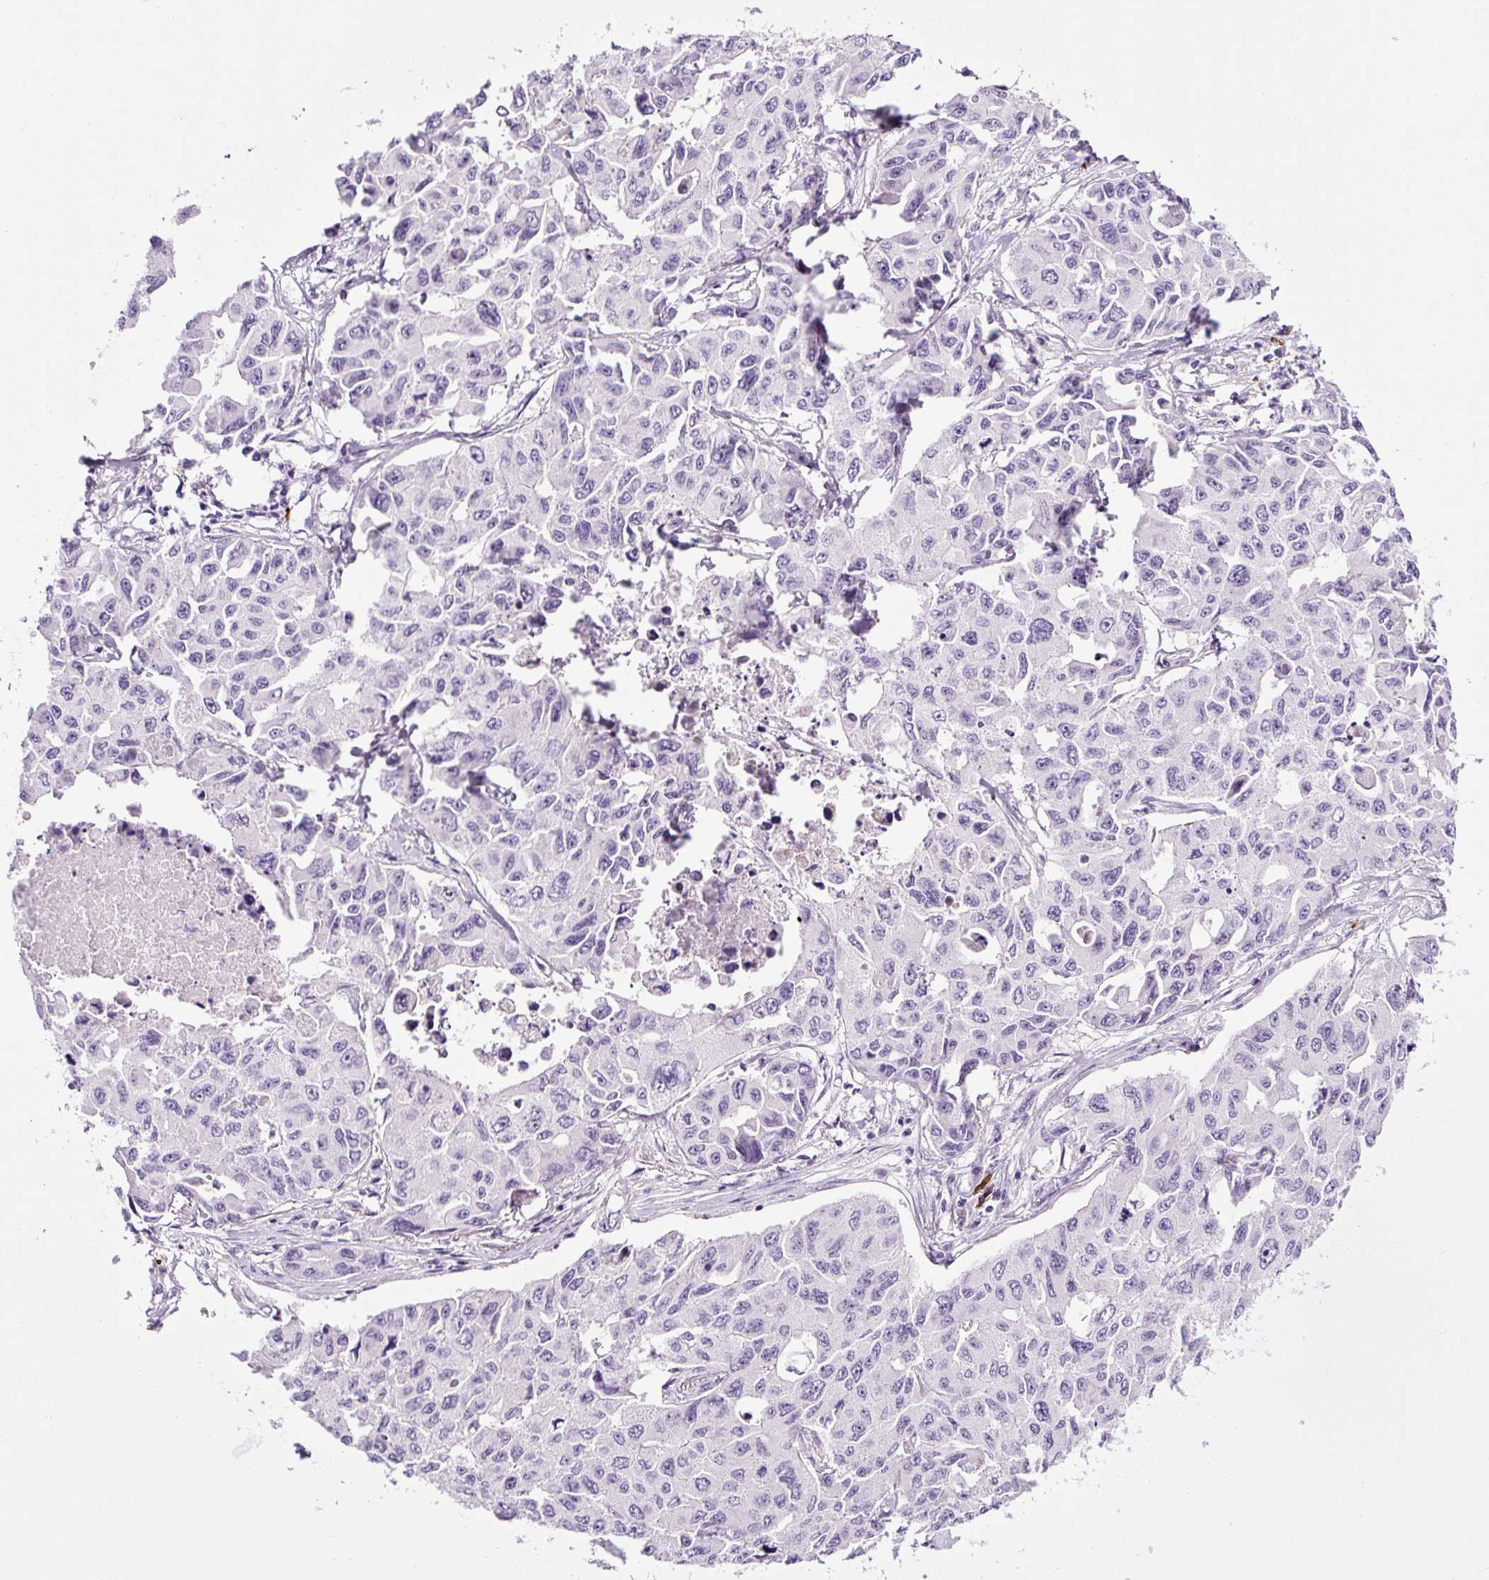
{"staining": {"intensity": "negative", "quantity": "none", "location": "none"}, "tissue": "lung cancer", "cell_type": "Tumor cells", "image_type": "cancer", "snomed": [{"axis": "morphology", "description": "Adenocarcinoma, NOS"}, {"axis": "topography", "description": "Lung"}], "caption": "DAB (3,3'-diaminobenzidine) immunohistochemical staining of human adenocarcinoma (lung) shows no significant positivity in tumor cells. The staining is performed using DAB (3,3'-diaminobenzidine) brown chromogen with nuclei counter-stained in using hematoxylin.", "gene": "RNF212B", "patient": {"sex": "male", "age": 64}}